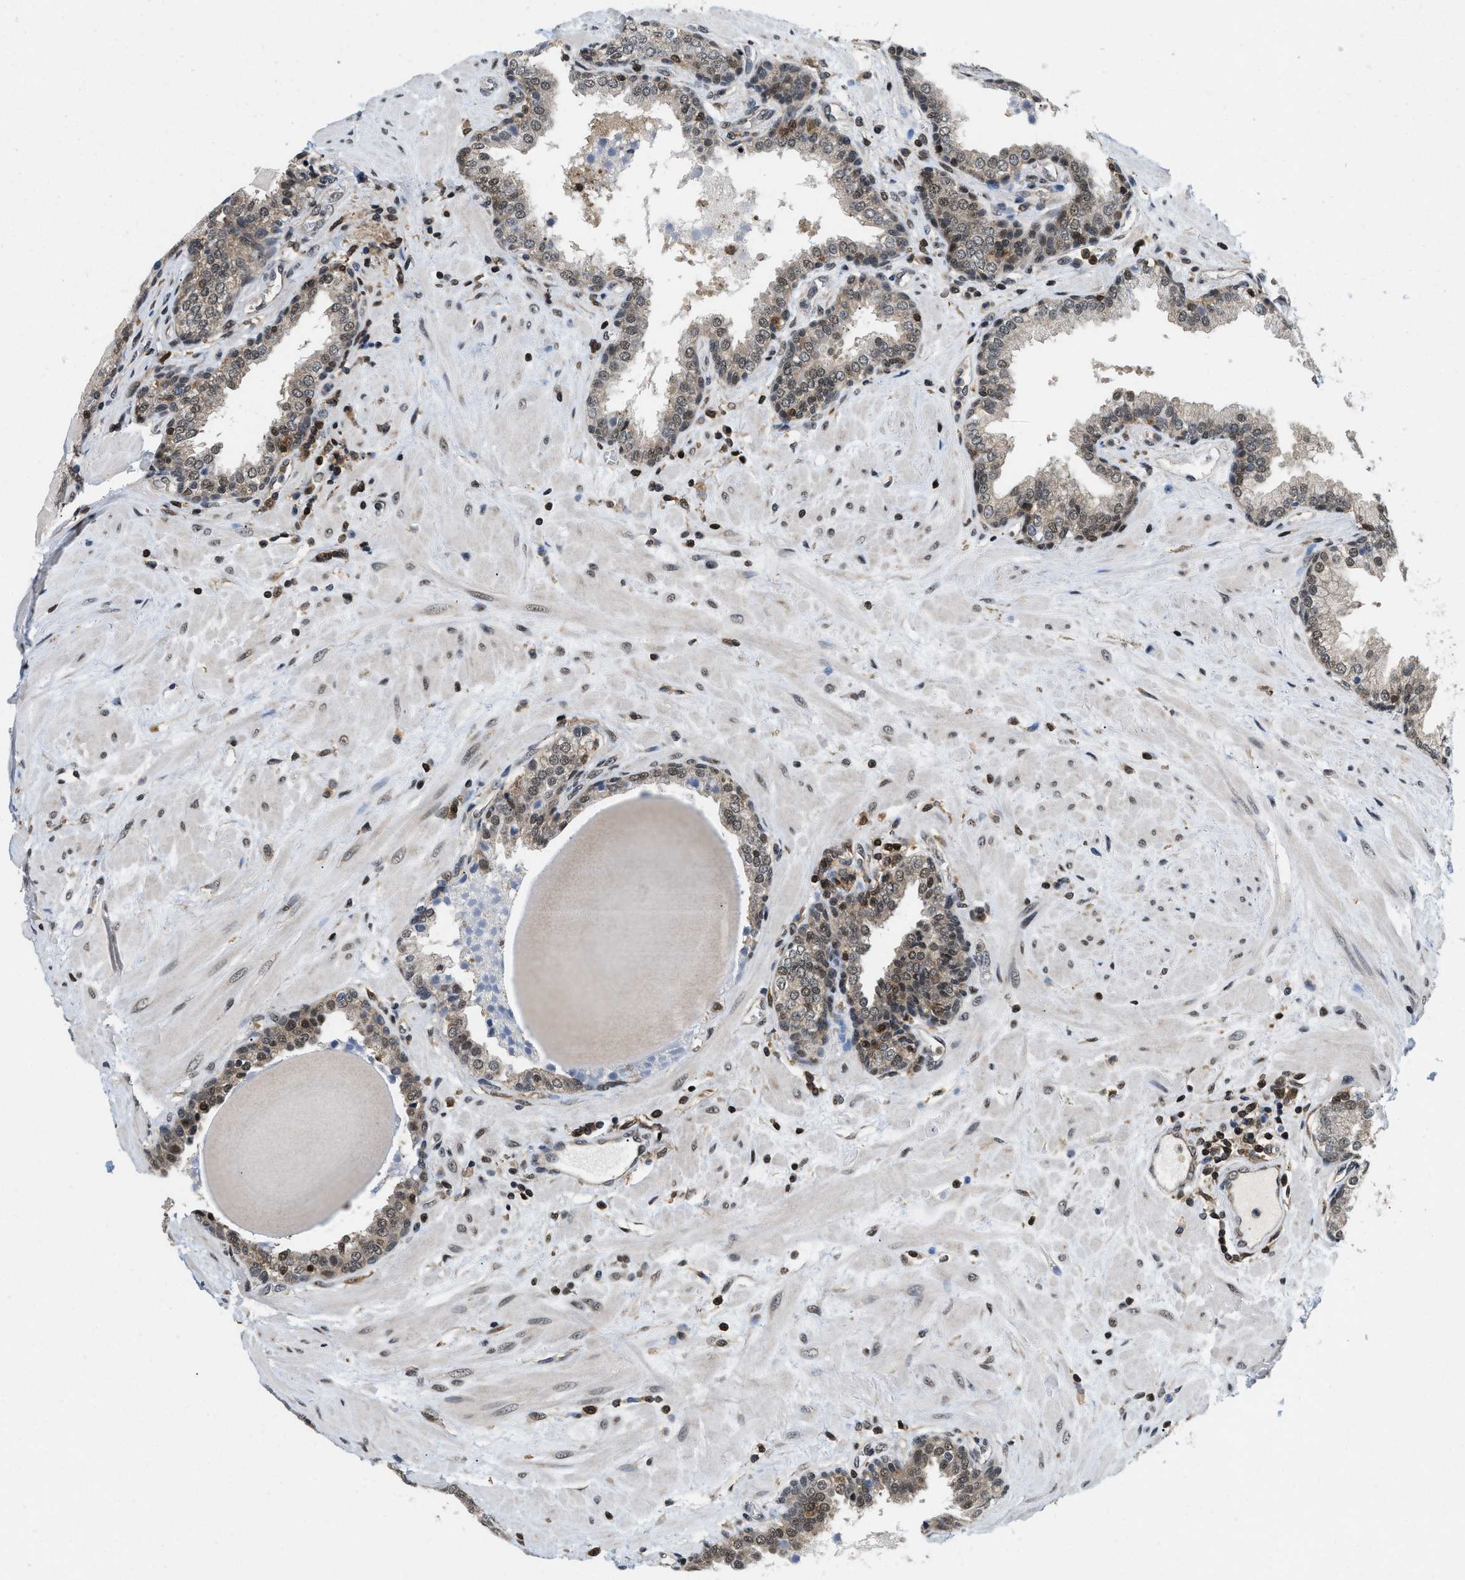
{"staining": {"intensity": "weak", "quantity": "25%-75%", "location": "cytoplasmic/membranous,nuclear"}, "tissue": "prostate", "cell_type": "Glandular cells", "image_type": "normal", "snomed": [{"axis": "morphology", "description": "Normal tissue, NOS"}, {"axis": "topography", "description": "Prostate"}], "caption": "Immunohistochemical staining of normal prostate displays 25%-75% levels of weak cytoplasmic/membranous,nuclear protein positivity in approximately 25%-75% of glandular cells.", "gene": "ATF7IP", "patient": {"sex": "male", "age": 51}}